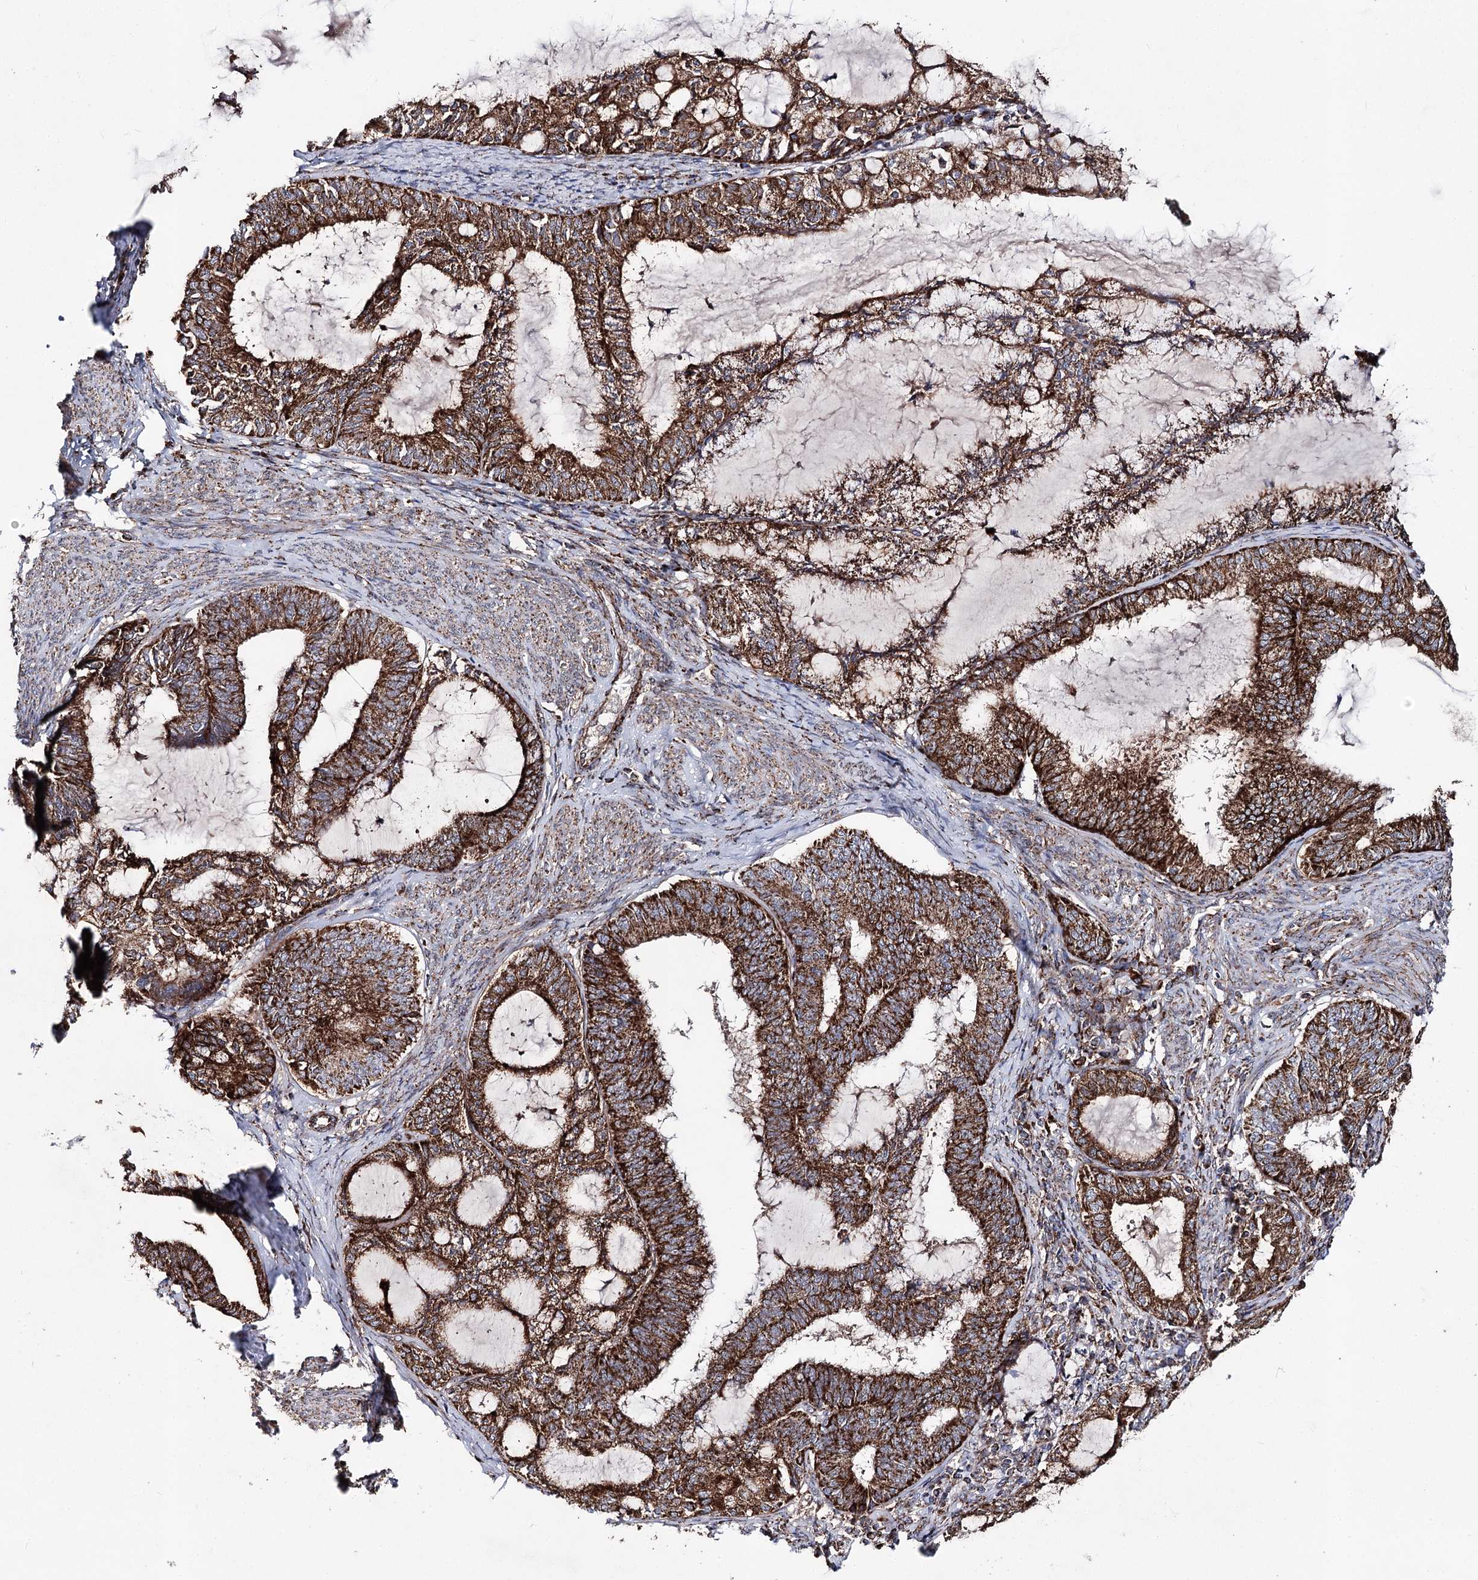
{"staining": {"intensity": "strong", "quantity": ">75%", "location": "cytoplasmic/membranous"}, "tissue": "endometrial cancer", "cell_type": "Tumor cells", "image_type": "cancer", "snomed": [{"axis": "morphology", "description": "Adenocarcinoma, NOS"}, {"axis": "topography", "description": "Endometrium"}], "caption": "Strong cytoplasmic/membranous protein expression is identified in about >75% of tumor cells in adenocarcinoma (endometrial).", "gene": "MSANTD2", "patient": {"sex": "female", "age": 86}}